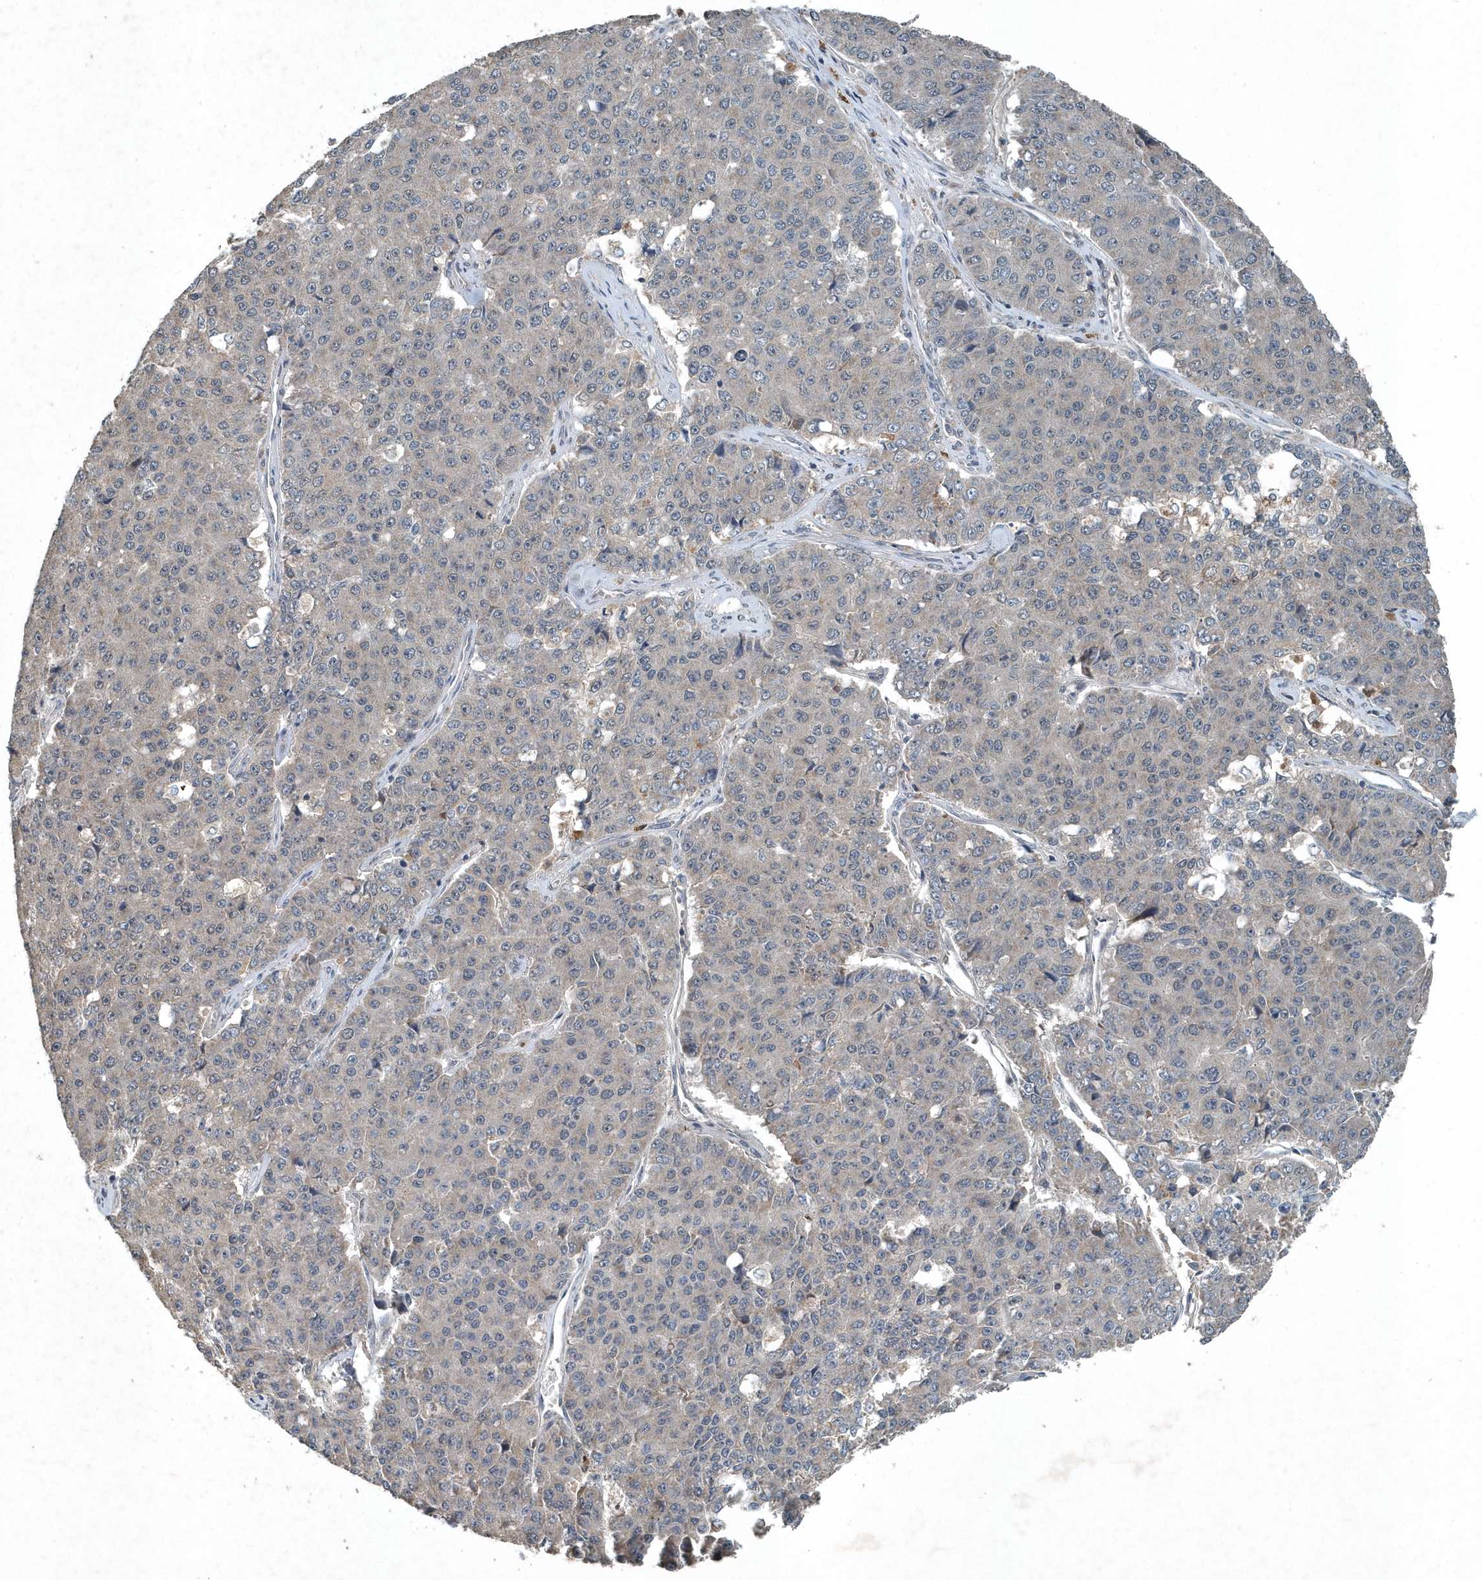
{"staining": {"intensity": "negative", "quantity": "none", "location": "none"}, "tissue": "pancreatic cancer", "cell_type": "Tumor cells", "image_type": "cancer", "snomed": [{"axis": "morphology", "description": "Adenocarcinoma, NOS"}, {"axis": "topography", "description": "Pancreas"}], "caption": "Pancreatic adenocarcinoma was stained to show a protein in brown. There is no significant staining in tumor cells. (IHC, brightfield microscopy, high magnification).", "gene": "SCFD2", "patient": {"sex": "male", "age": 50}}